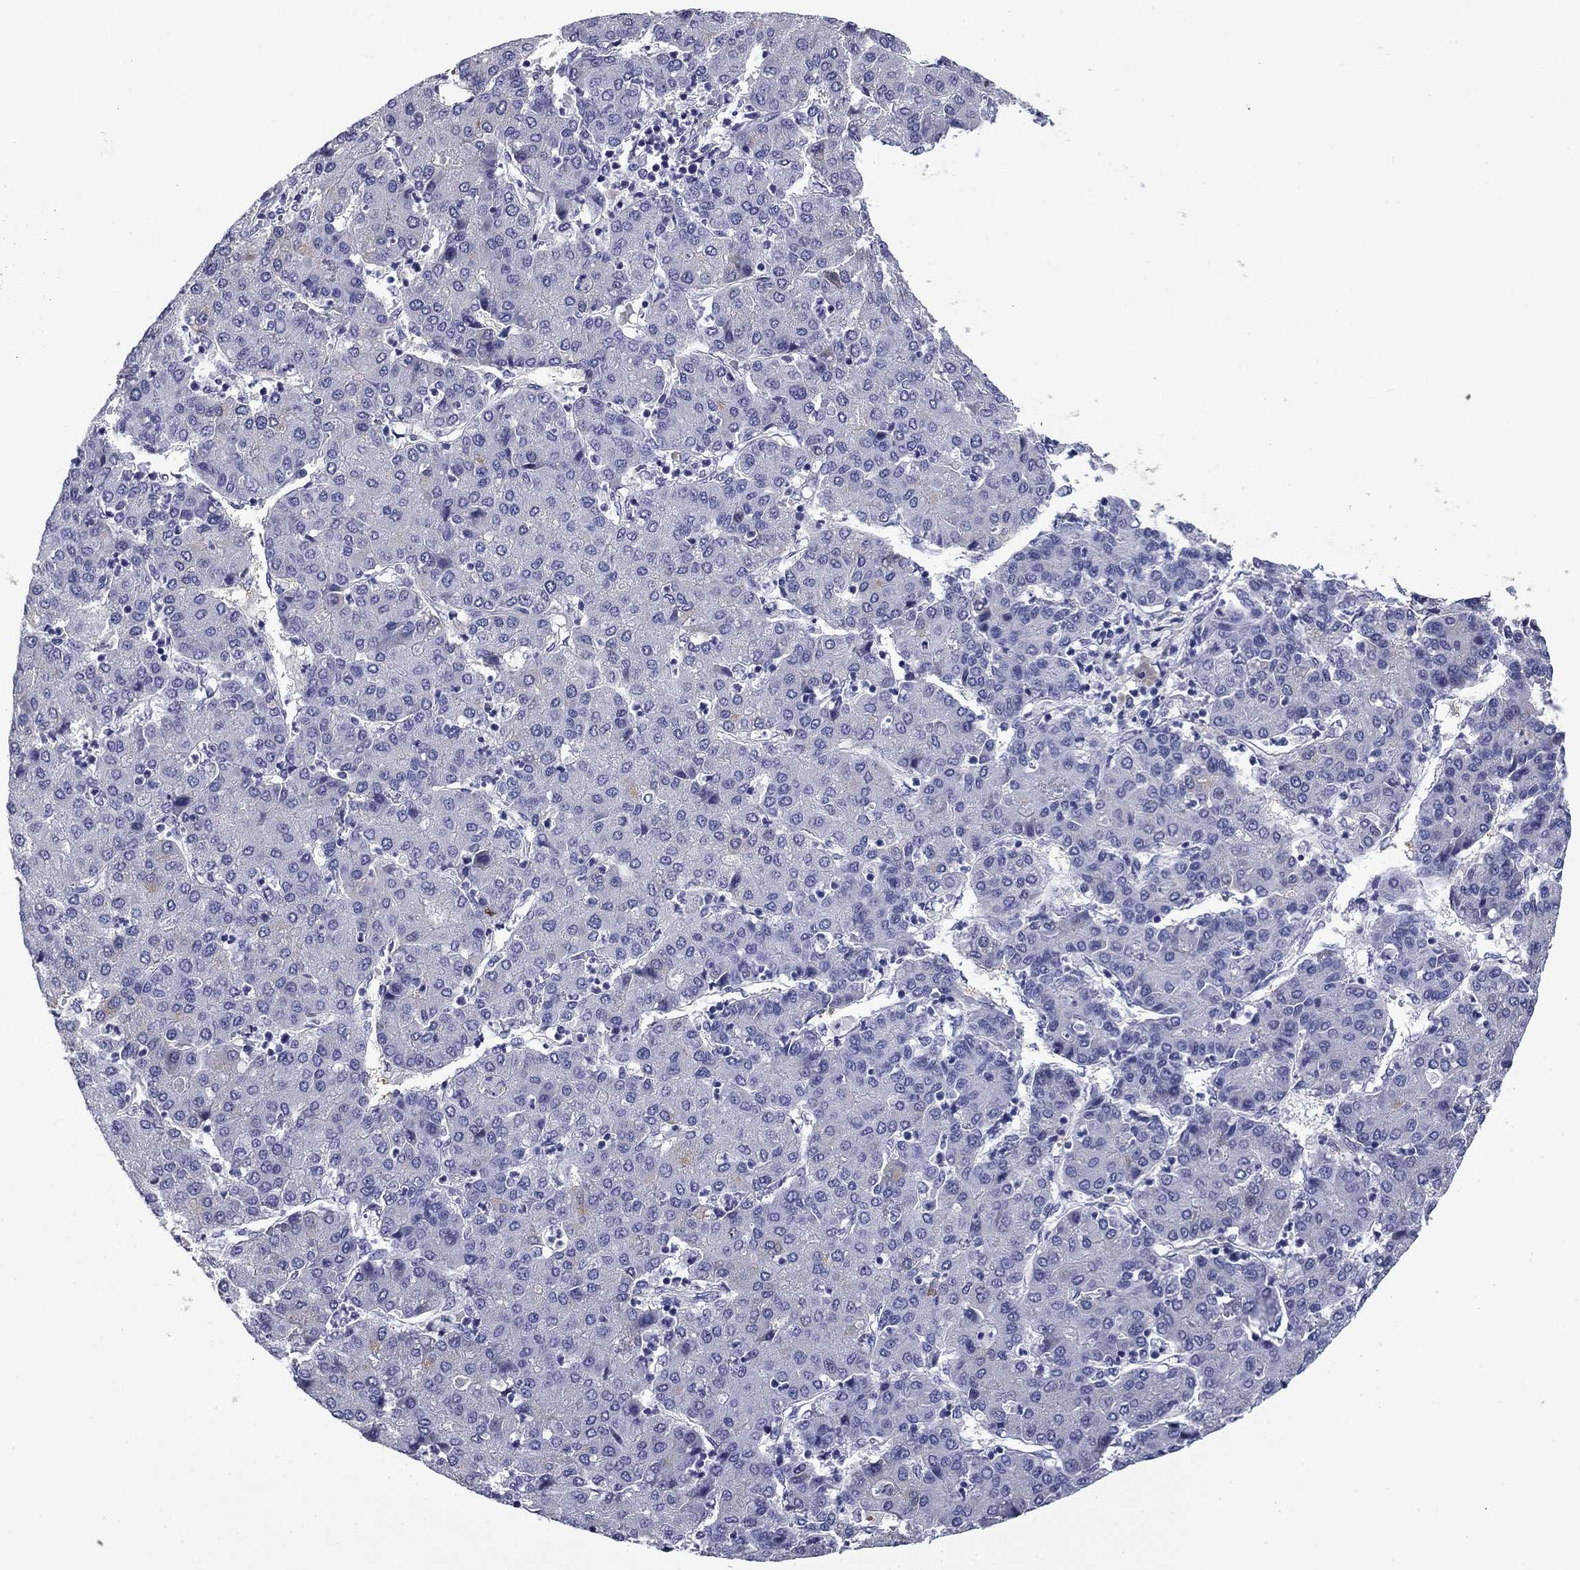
{"staining": {"intensity": "negative", "quantity": "none", "location": "none"}, "tissue": "liver cancer", "cell_type": "Tumor cells", "image_type": "cancer", "snomed": [{"axis": "morphology", "description": "Carcinoma, Hepatocellular, NOS"}, {"axis": "topography", "description": "Liver"}], "caption": "High magnification brightfield microscopy of liver cancer stained with DAB (3,3'-diaminobenzidine) (brown) and counterstained with hematoxylin (blue): tumor cells show no significant positivity.", "gene": "BCL2L14", "patient": {"sex": "male", "age": 65}}